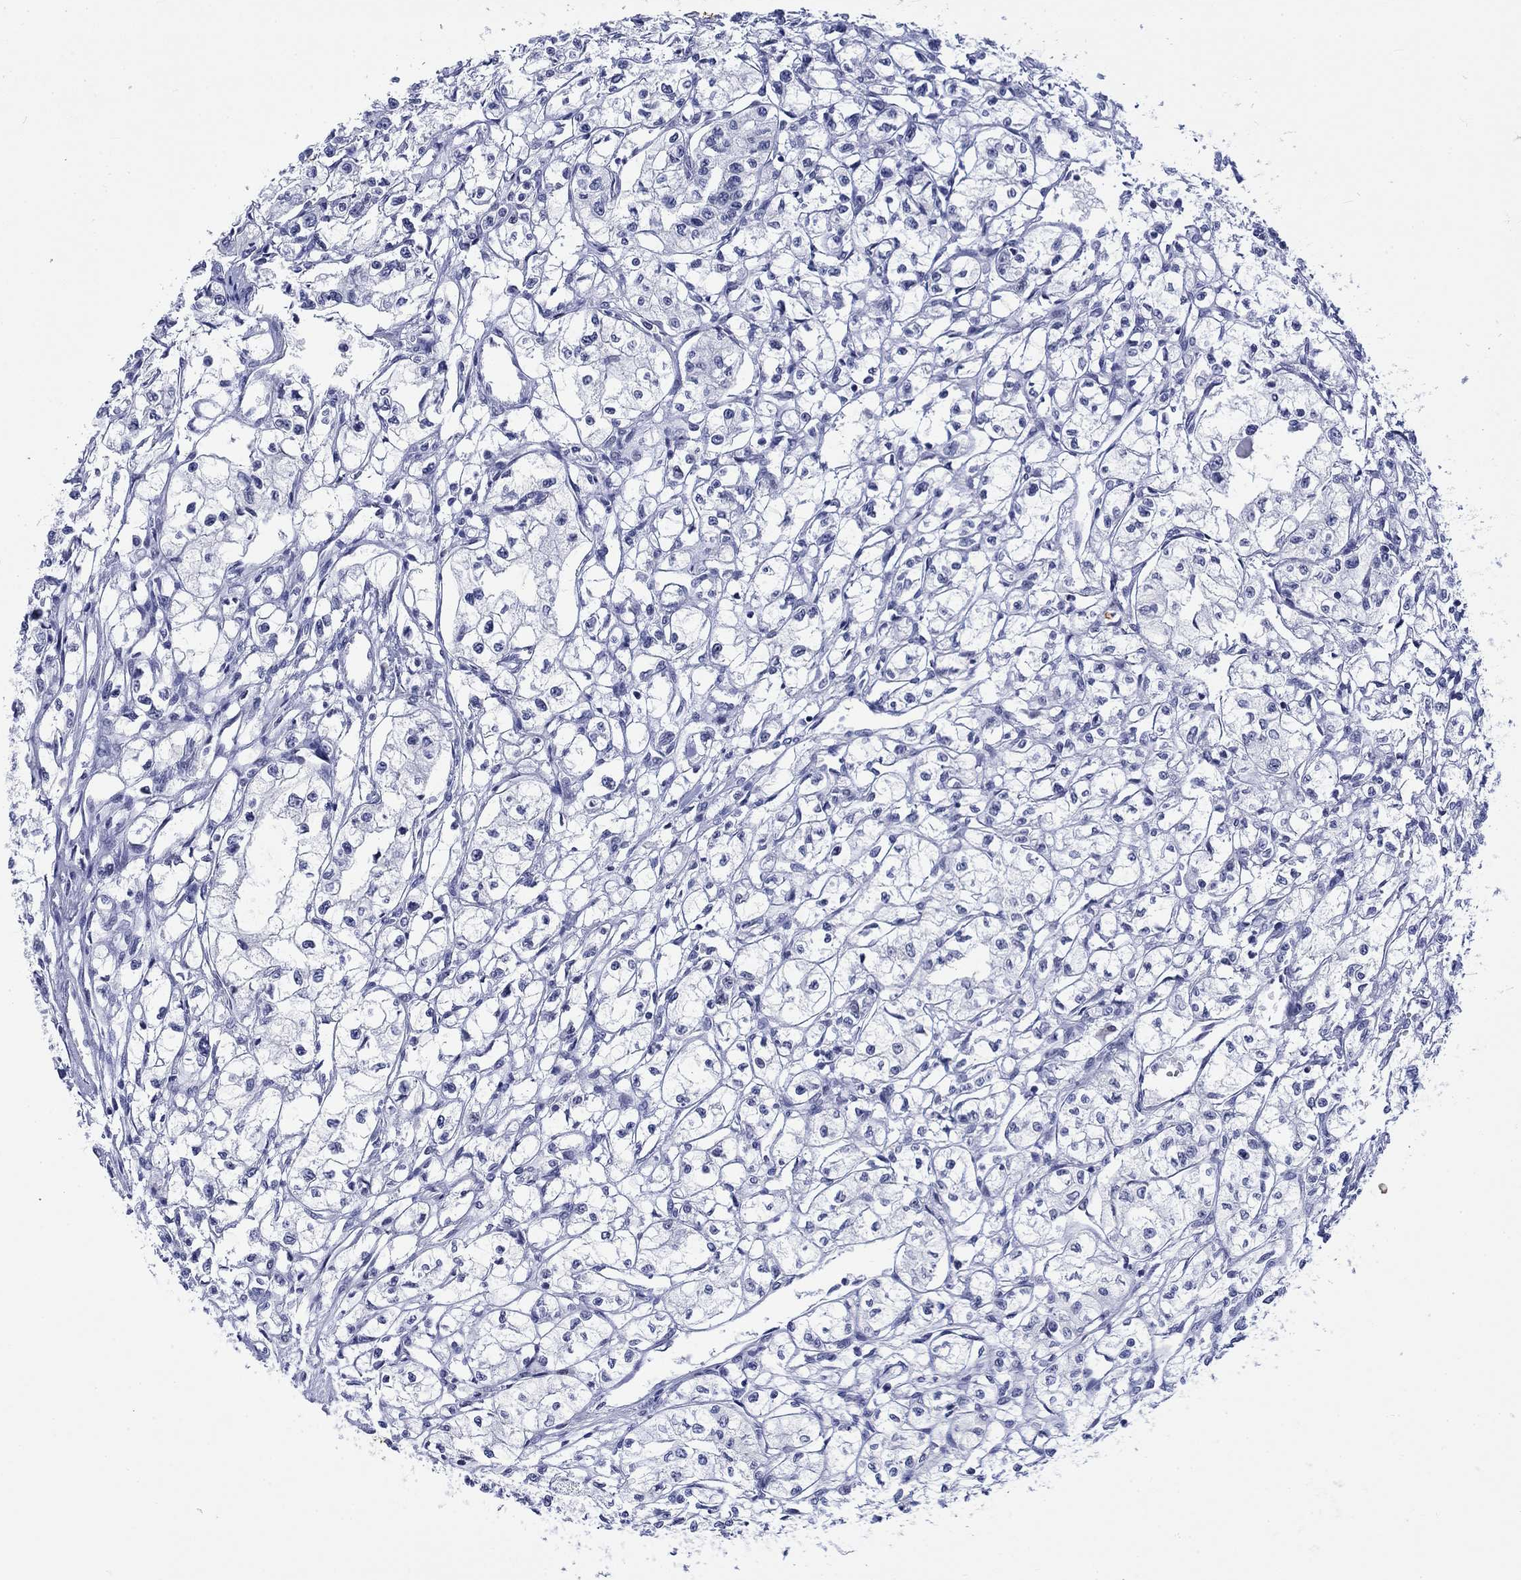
{"staining": {"intensity": "negative", "quantity": "none", "location": "none"}, "tissue": "renal cancer", "cell_type": "Tumor cells", "image_type": "cancer", "snomed": [{"axis": "morphology", "description": "Adenocarcinoma, NOS"}, {"axis": "topography", "description": "Kidney"}], "caption": "A high-resolution micrograph shows immunohistochemistry (IHC) staining of renal cancer (adenocarcinoma), which shows no significant positivity in tumor cells.", "gene": "KRT76", "patient": {"sex": "male", "age": 56}}